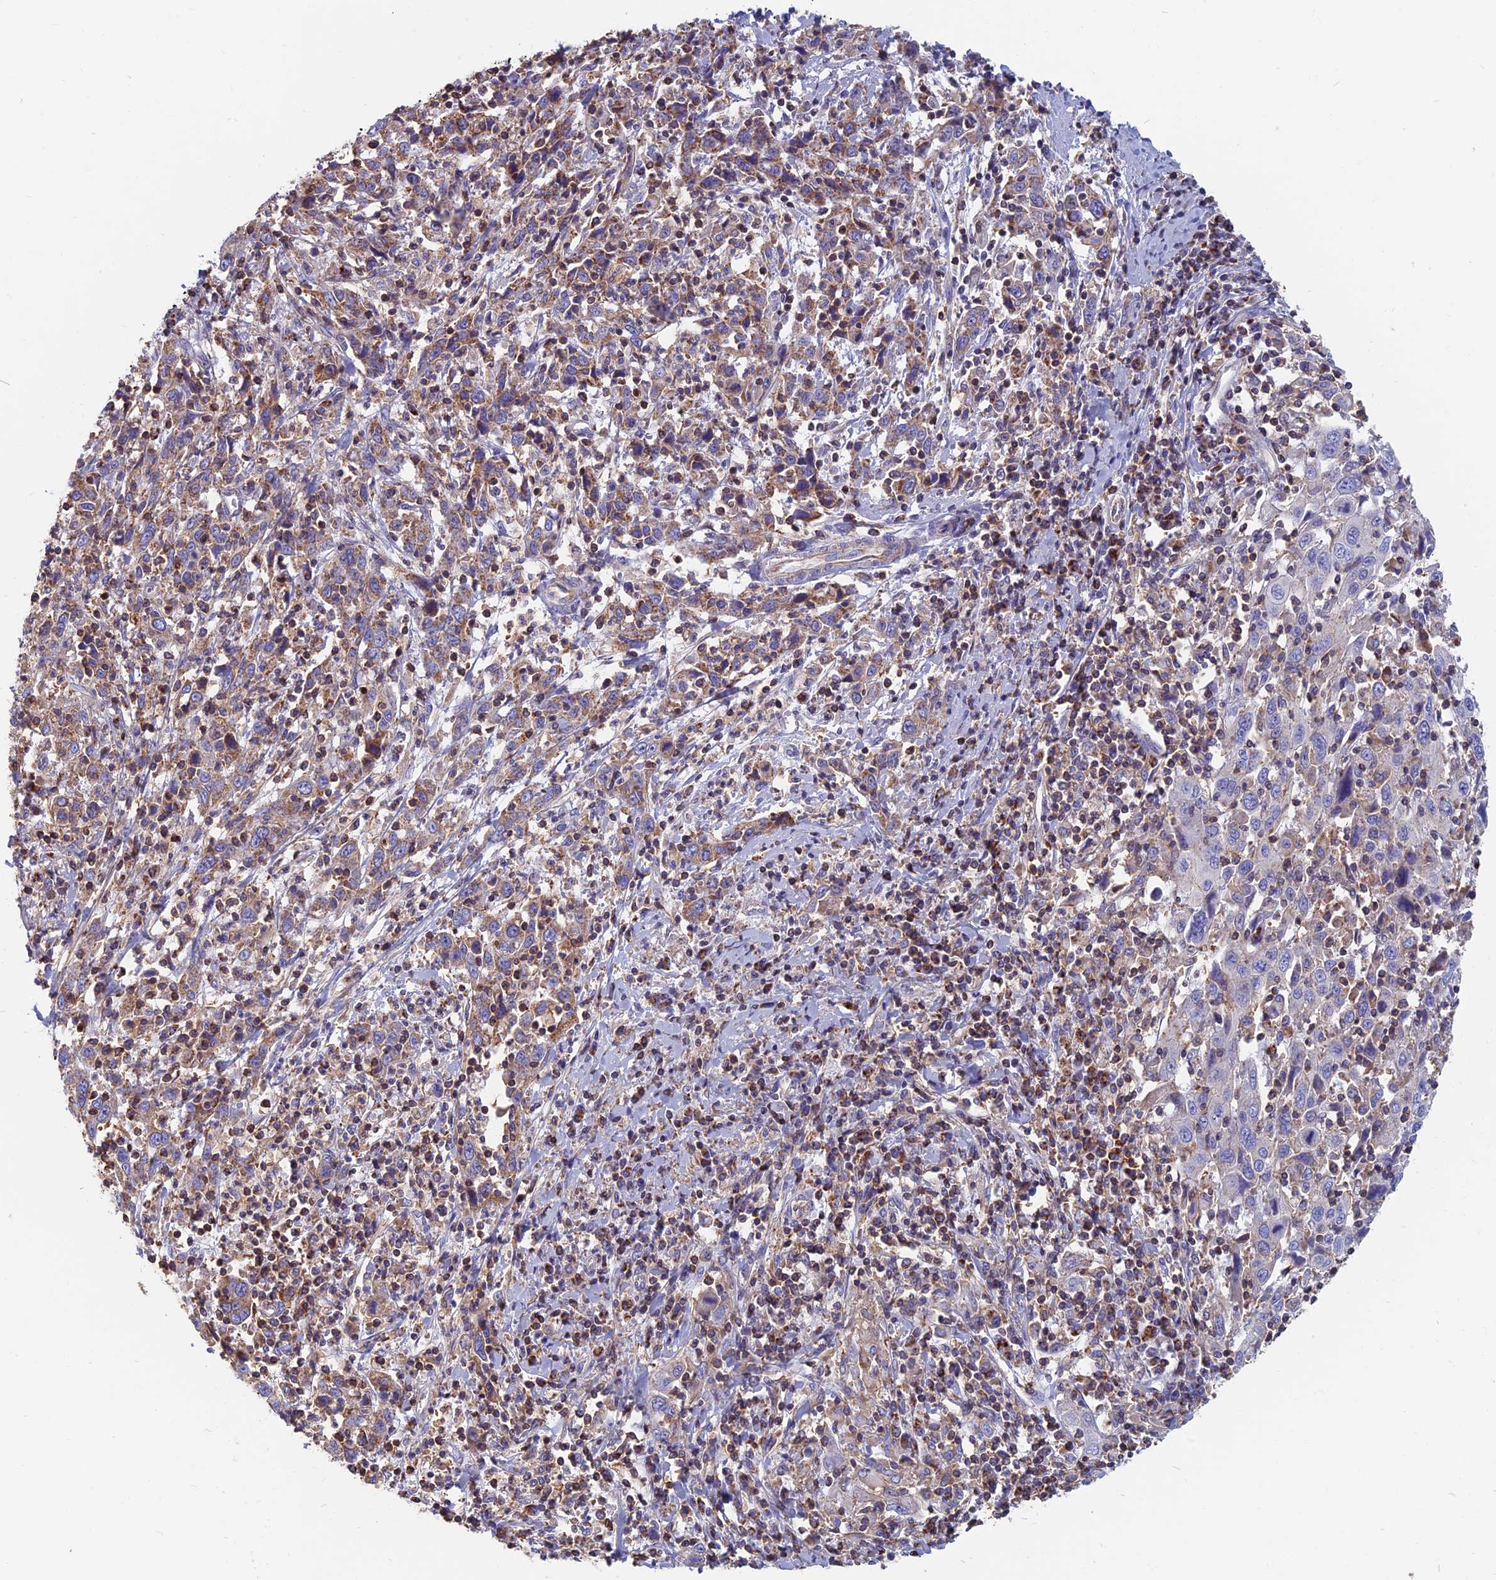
{"staining": {"intensity": "weak", "quantity": ">75%", "location": "cytoplasmic/membranous"}, "tissue": "cervical cancer", "cell_type": "Tumor cells", "image_type": "cancer", "snomed": [{"axis": "morphology", "description": "Squamous cell carcinoma, NOS"}, {"axis": "topography", "description": "Cervix"}], "caption": "Immunohistochemical staining of squamous cell carcinoma (cervical) exhibits low levels of weak cytoplasmic/membranous protein expression in about >75% of tumor cells.", "gene": "HSD17B8", "patient": {"sex": "female", "age": 46}}